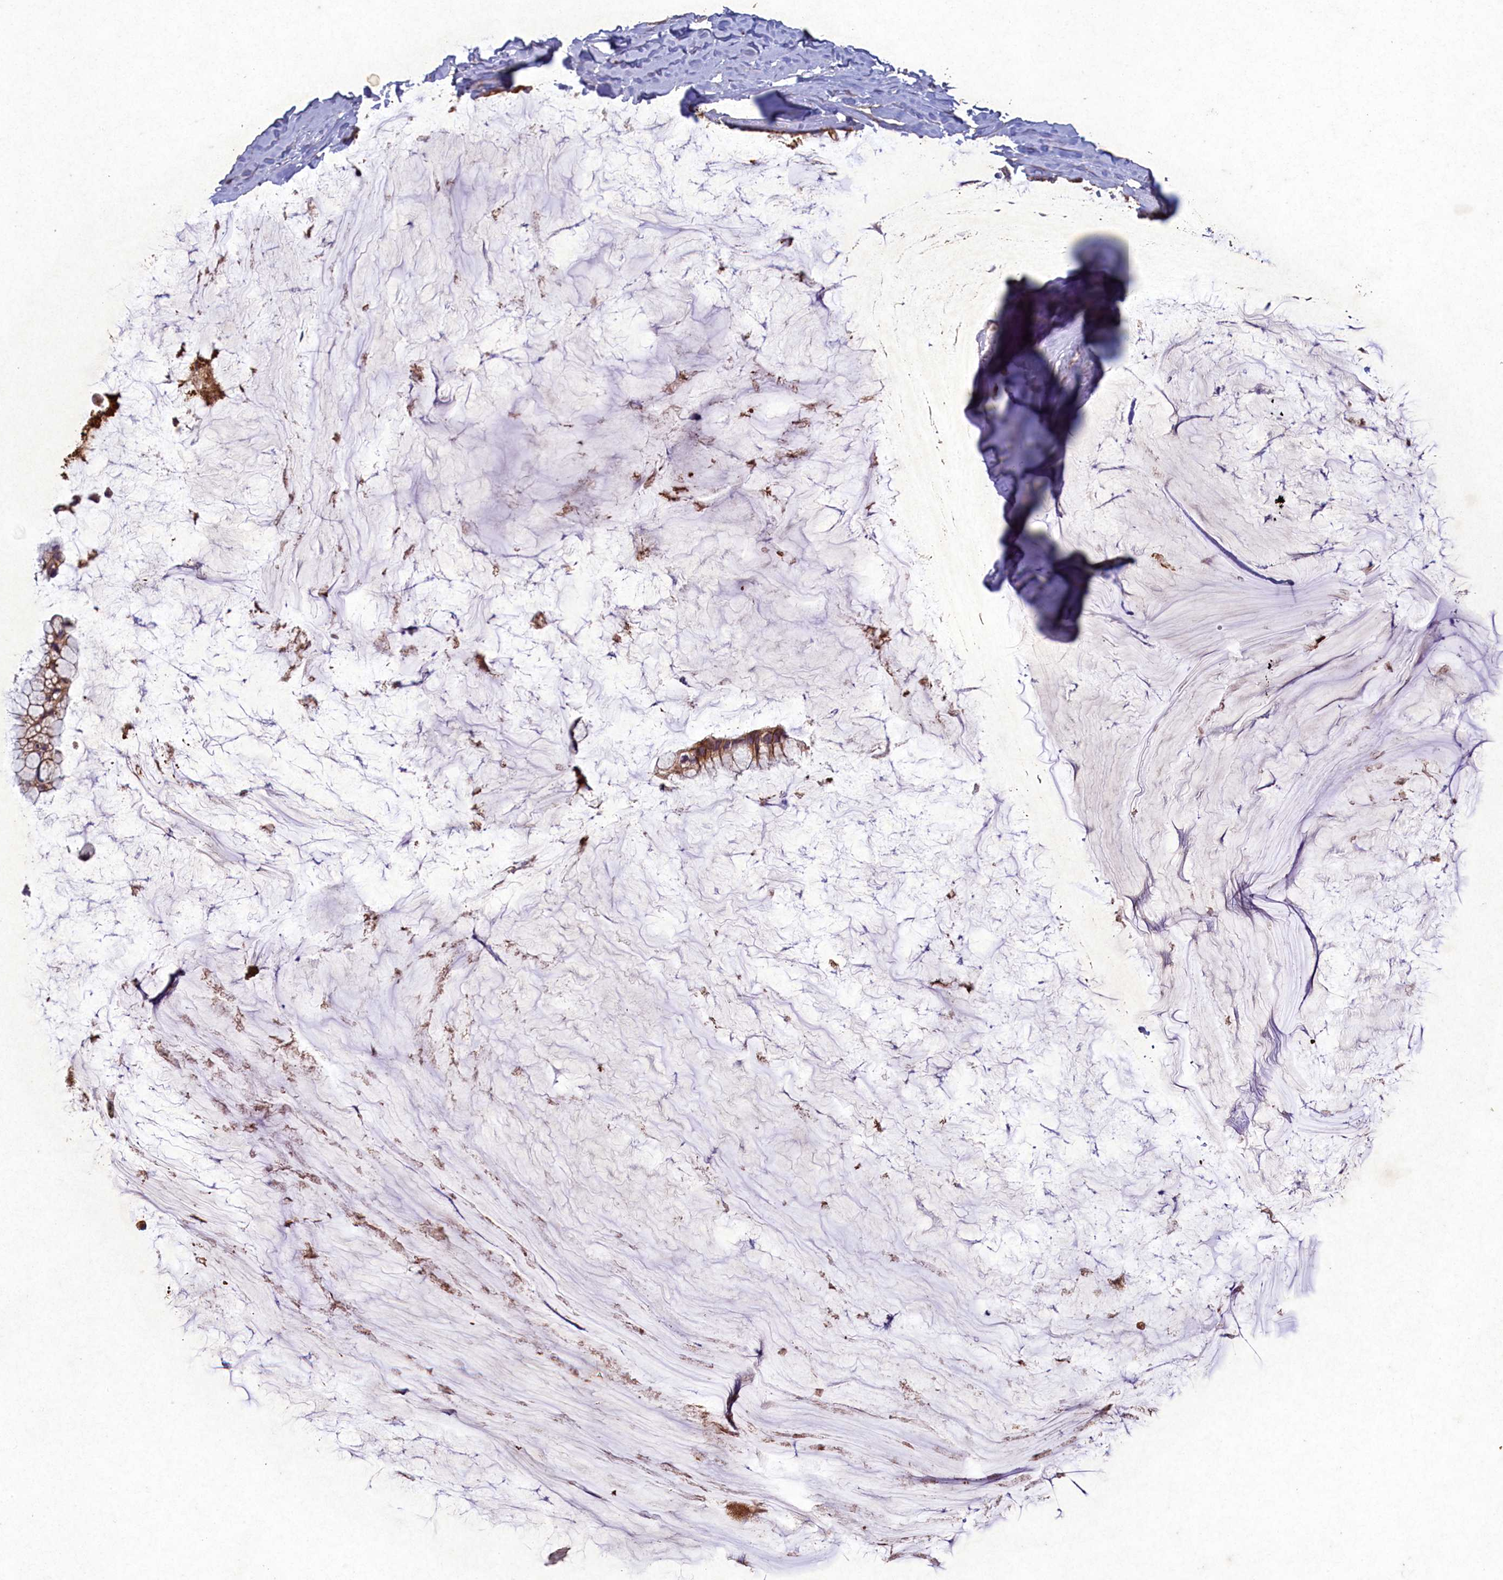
{"staining": {"intensity": "moderate", "quantity": ">75%", "location": "cytoplasmic/membranous"}, "tissue": "ovarian cancer", "cell_type": "Tumor cells", "image_type": "cancer", "snomed": [{"axis": "morphology", "description": "Cystadenocarcinoma, mucinous, NOS"}, {"axis": "topography", "description": "Ovary"}], "caption": "This is an image of IHC staining of mucinous cystadenocarcinoma (ovarian), which shows moderate positivity in the cytoplasmic/membranous of tumor cells.", "gene": "CIAO2B", "patient": {"sex": "female", "age": 39}}